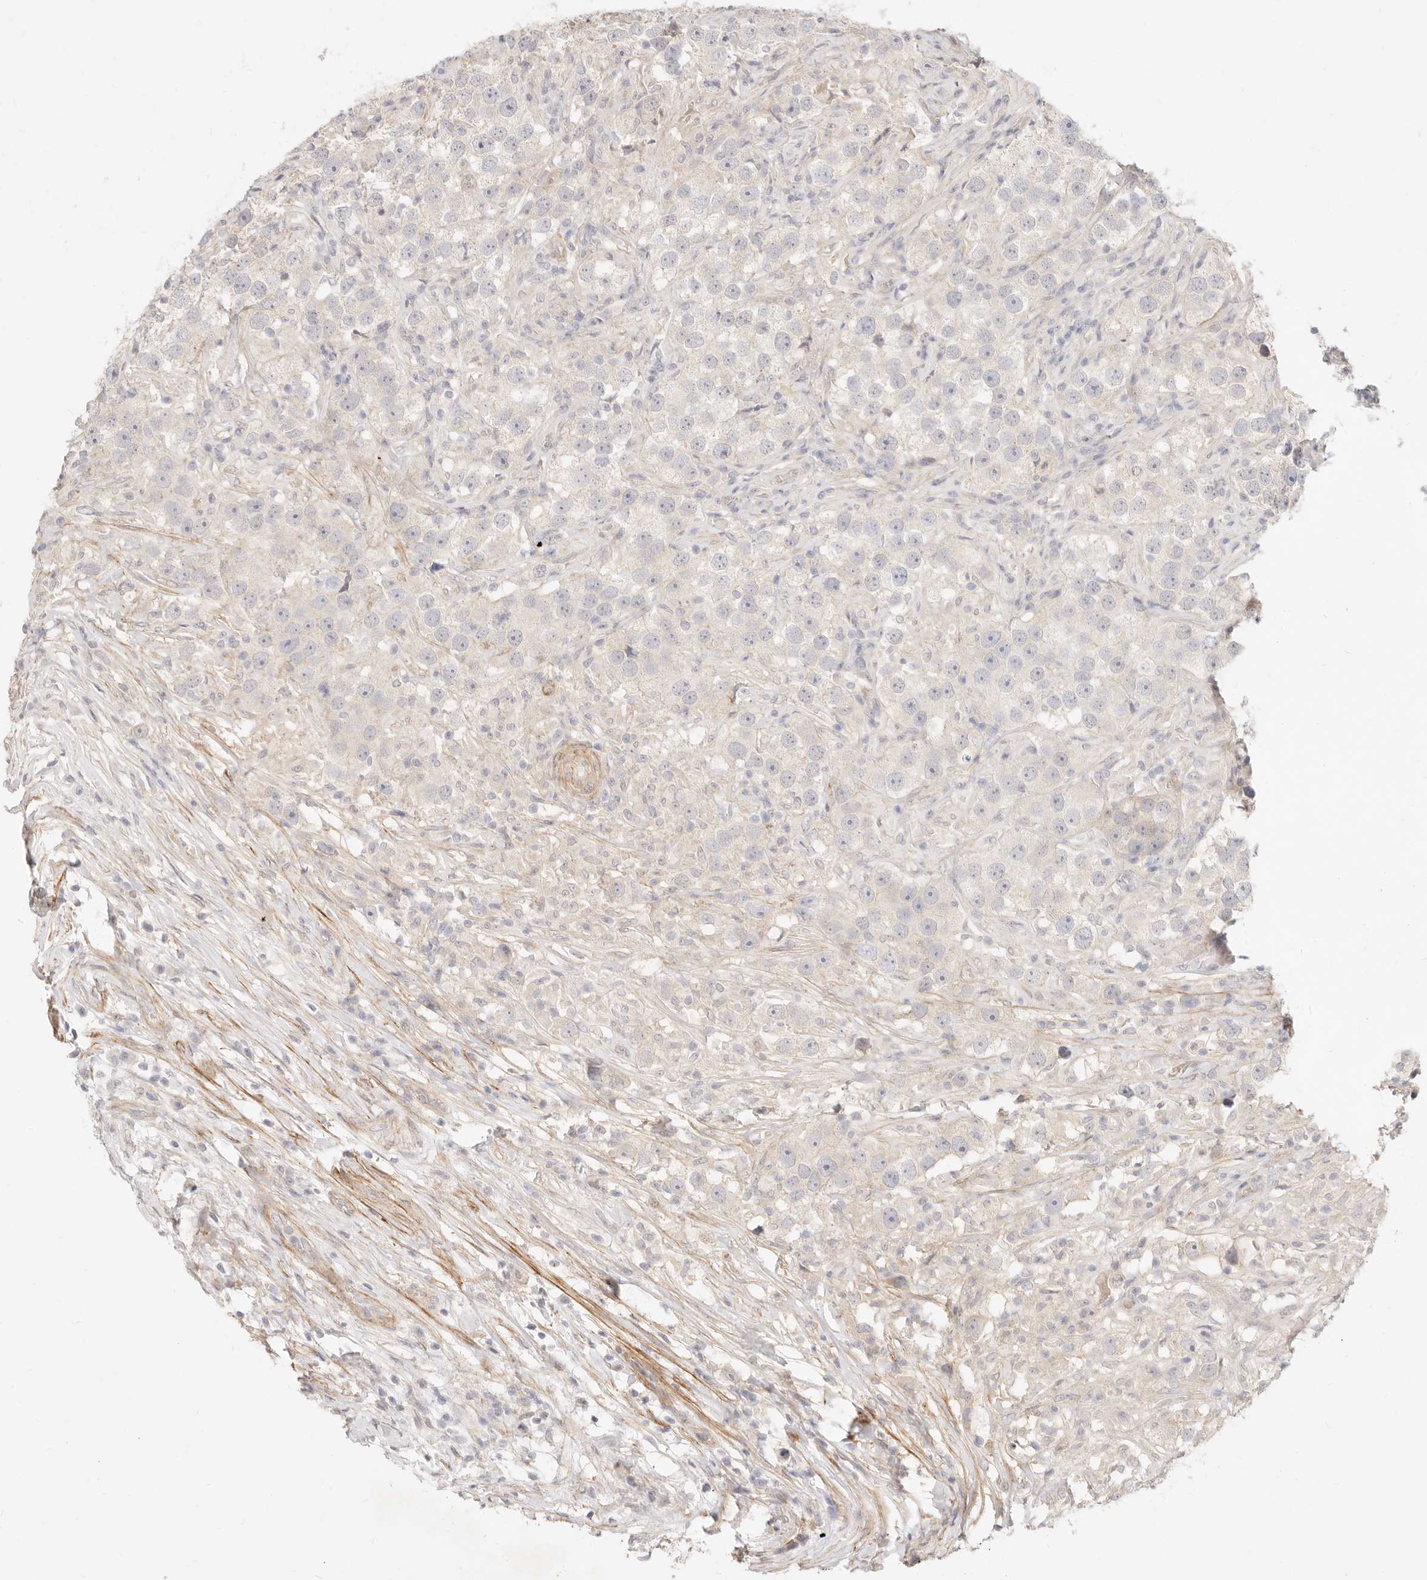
{"staining": {"intensity": "negative", "quantity": "none", "location": "none"}, "tissue": "testis cancer", "cell_type": "Tumor cells", "image_type": "cancer", "snomed": [{"axis": "morphology", "description": "Seminoma, NOS"}, {"axis": "topography", "description": "Testis"}], "caption": "The histopathology image exhibits no staining of tumor cells in testis cancer (seminoma).", "gene": "UBXN10", "patient": {"sex": "male", "age": 49}}